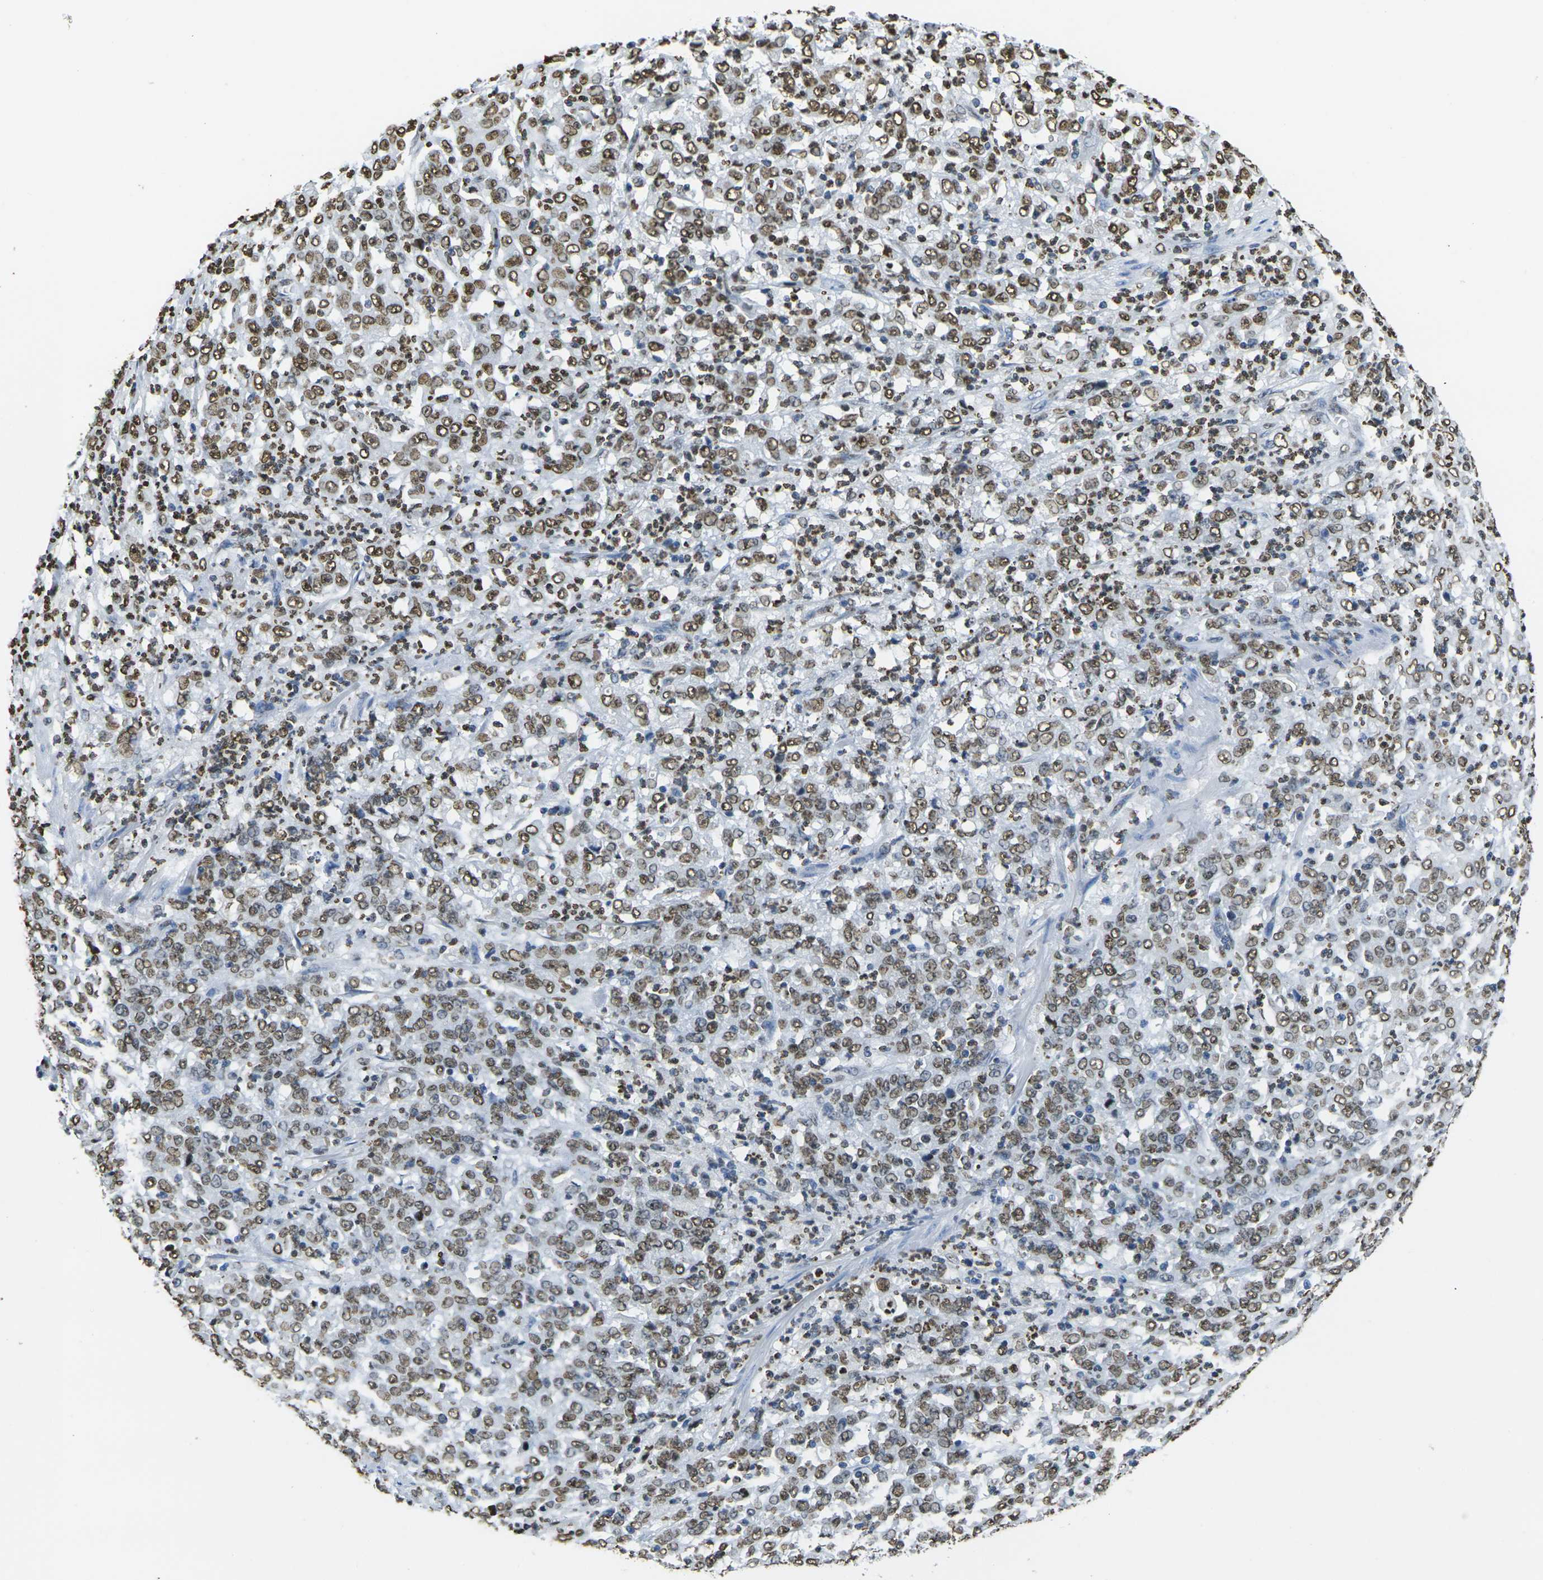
{"staining": {"intensity": "strong", "quantity": ">75%", "location": "nuclear"}, "tissue": "stomach cancer", "cell_type": "Tumor cells", "image_type": "cancer", "snomed": [{"axis": "morphology", "description": "Adenocarcinoma, NOS"}, {"axis": "topography", "description": "Stomach, lower"}], "caption": "Immunohistochemistry (IHC) histopathology image of neoplastic tissue: stomach cancer stained using IHC exhibits high levels of strong protein expression localized specifically in the nuclear of tumor cells, appearing as a nuclear brown color.", "gene": "DRAXIN", "patient": {"sex": "female", "age": 71}}